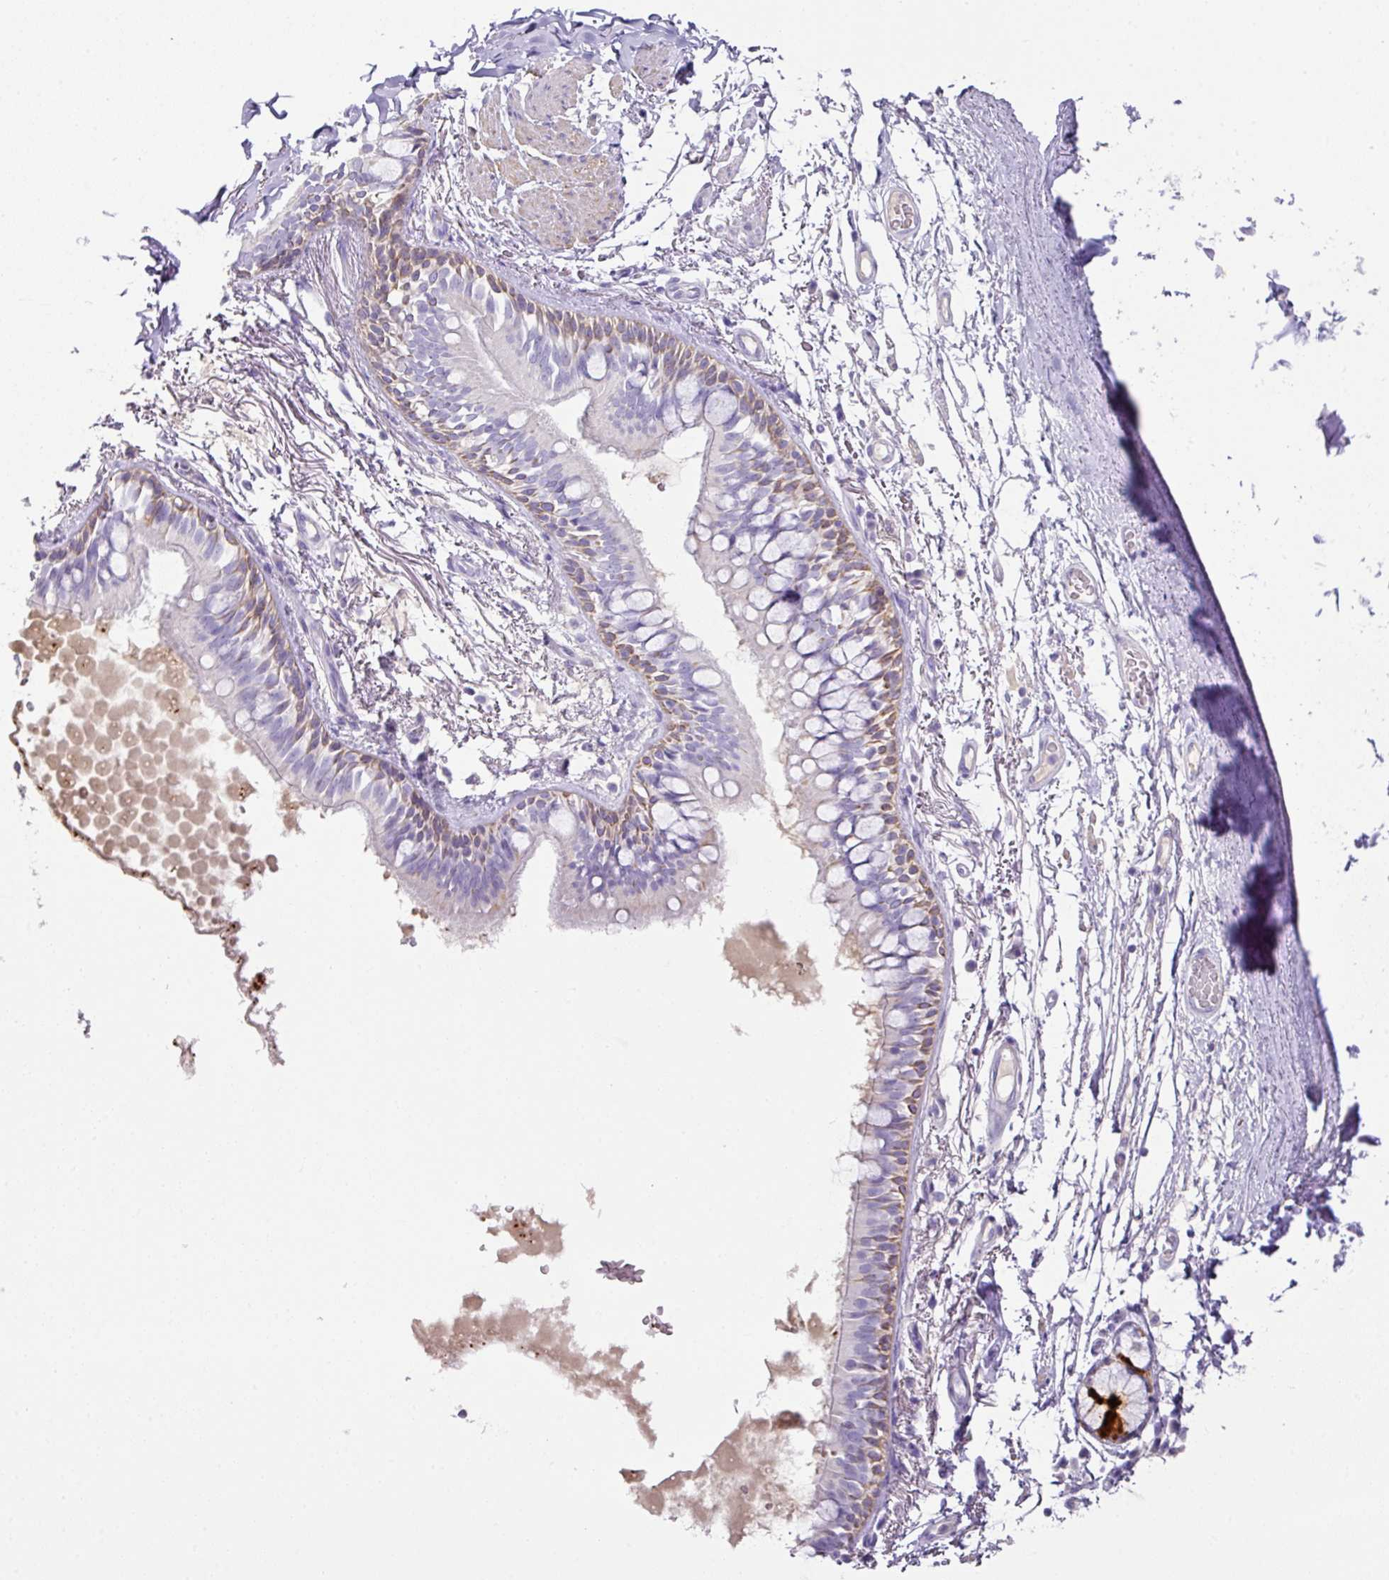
{"staining": {"intensity": "moderate", "quantity": "25%-75%", "location": "cytoplasmic/membranous"}, "tissue": "bronchus", "cell_type": "Respiratory epithelial cells", "image_type": "normal", "snomed": [{"axis": "morphology", "description": "Normal tissue, NOS"}, {"axis": "topography", "description": "Bronchus"}], "caption": "DAB (3,3'-diaminobenzidine) immunohistochemical staining of benign bronchus displays moderate cytoplasmic/membranous protein expression in about 25%-75% of respiratory epithelial cells.", "gene": "TARM1", "patient": {"sex": "male", "age": 70}}